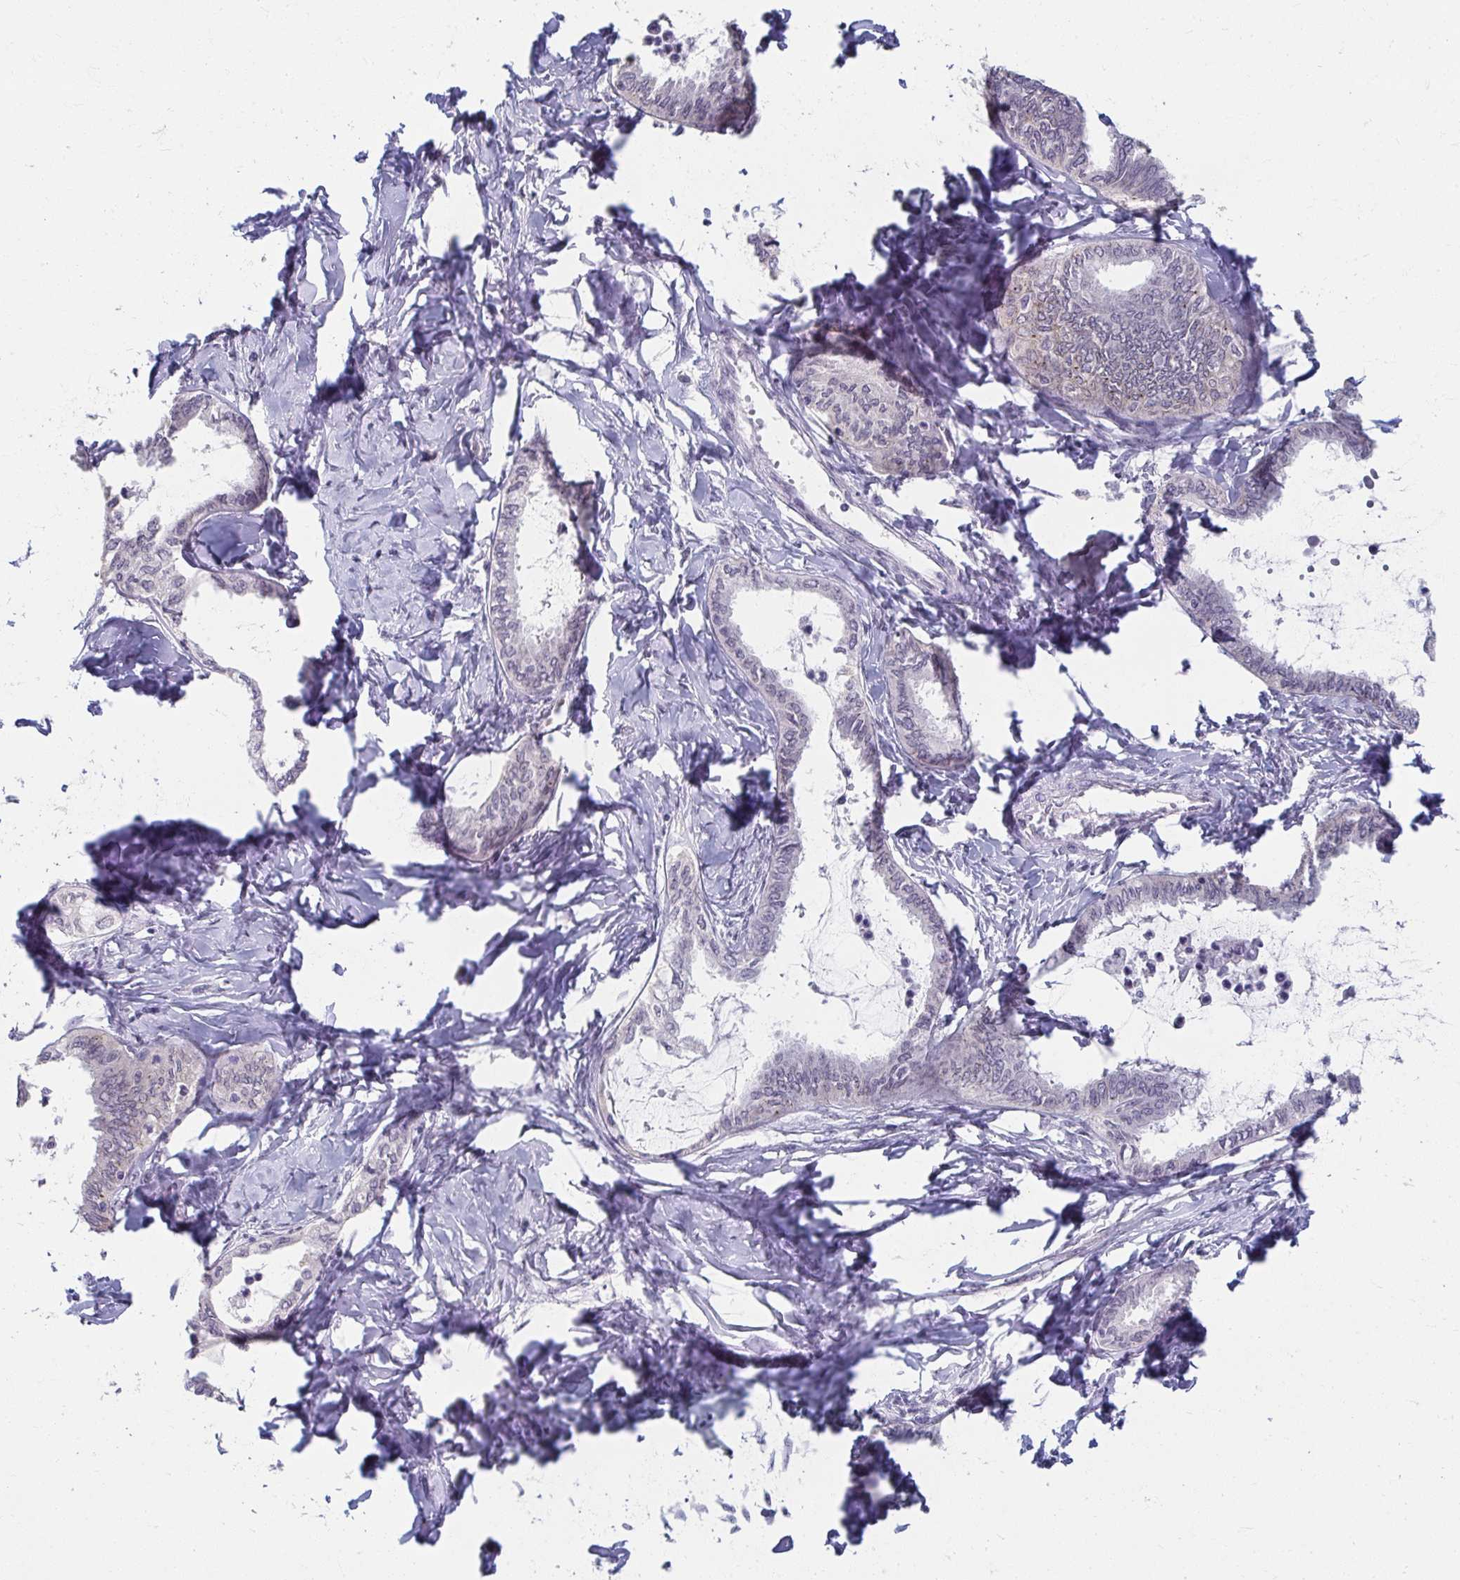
{"staining": {"intensity": "negative", "quantity": "none", "location": "none"}, "tissue": "ovarian cancer", "cell_type": "Tumor cells", "image_type": "cancer", "snomed": [{"axis": "morphology", "description": "Carcinoma, endometroid"}, {"axis": "topography", "description": "Ovary"}], "caption": "There is no significant staining in tumor cells of endometroid carcinoma (ovarian). (Immunohistochemistry (ihc), brightfield microscopy, high magnification).", "gene": "NUP133", "patient": {"sex": "female", "age": 70}}